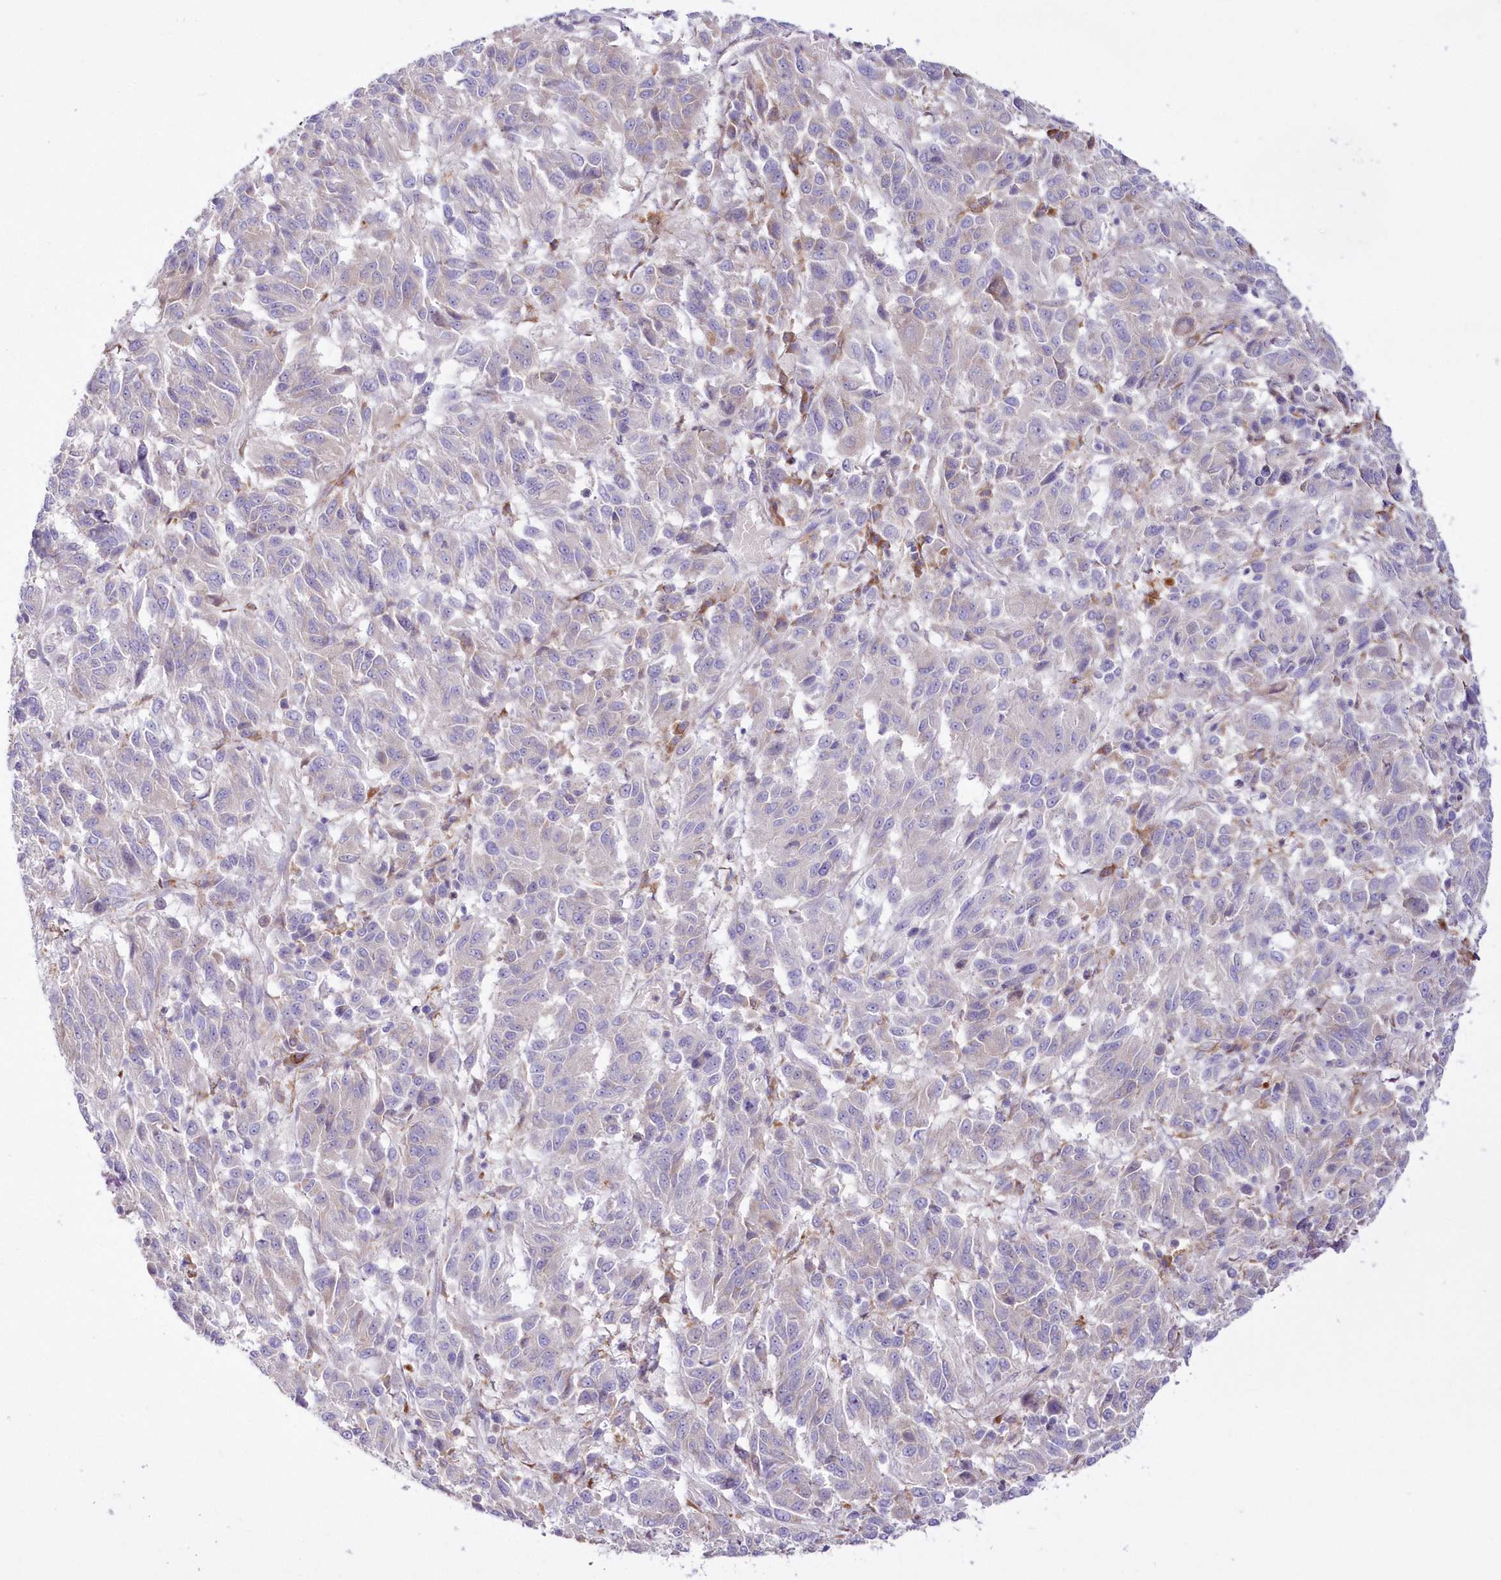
{"staining": {"intensity": "negative", "quantity": "none", "location": "none"}, "tissue": "melanoma", "cell_type": "Tumor cells", "image_type": "cancer", "snomed": [{"axis": "morphology", "description": "Malignant melanoma, Metastatic site"}, {"axis": "topography", "description": "Lung"}], "caption": "Tumor cells show no significant protein staining in malignant melanoma (metastatic site). Nuclei are stained in blue.", "gene": "ARFGEF3", "patient": {"sex": "male", "age": 64}}